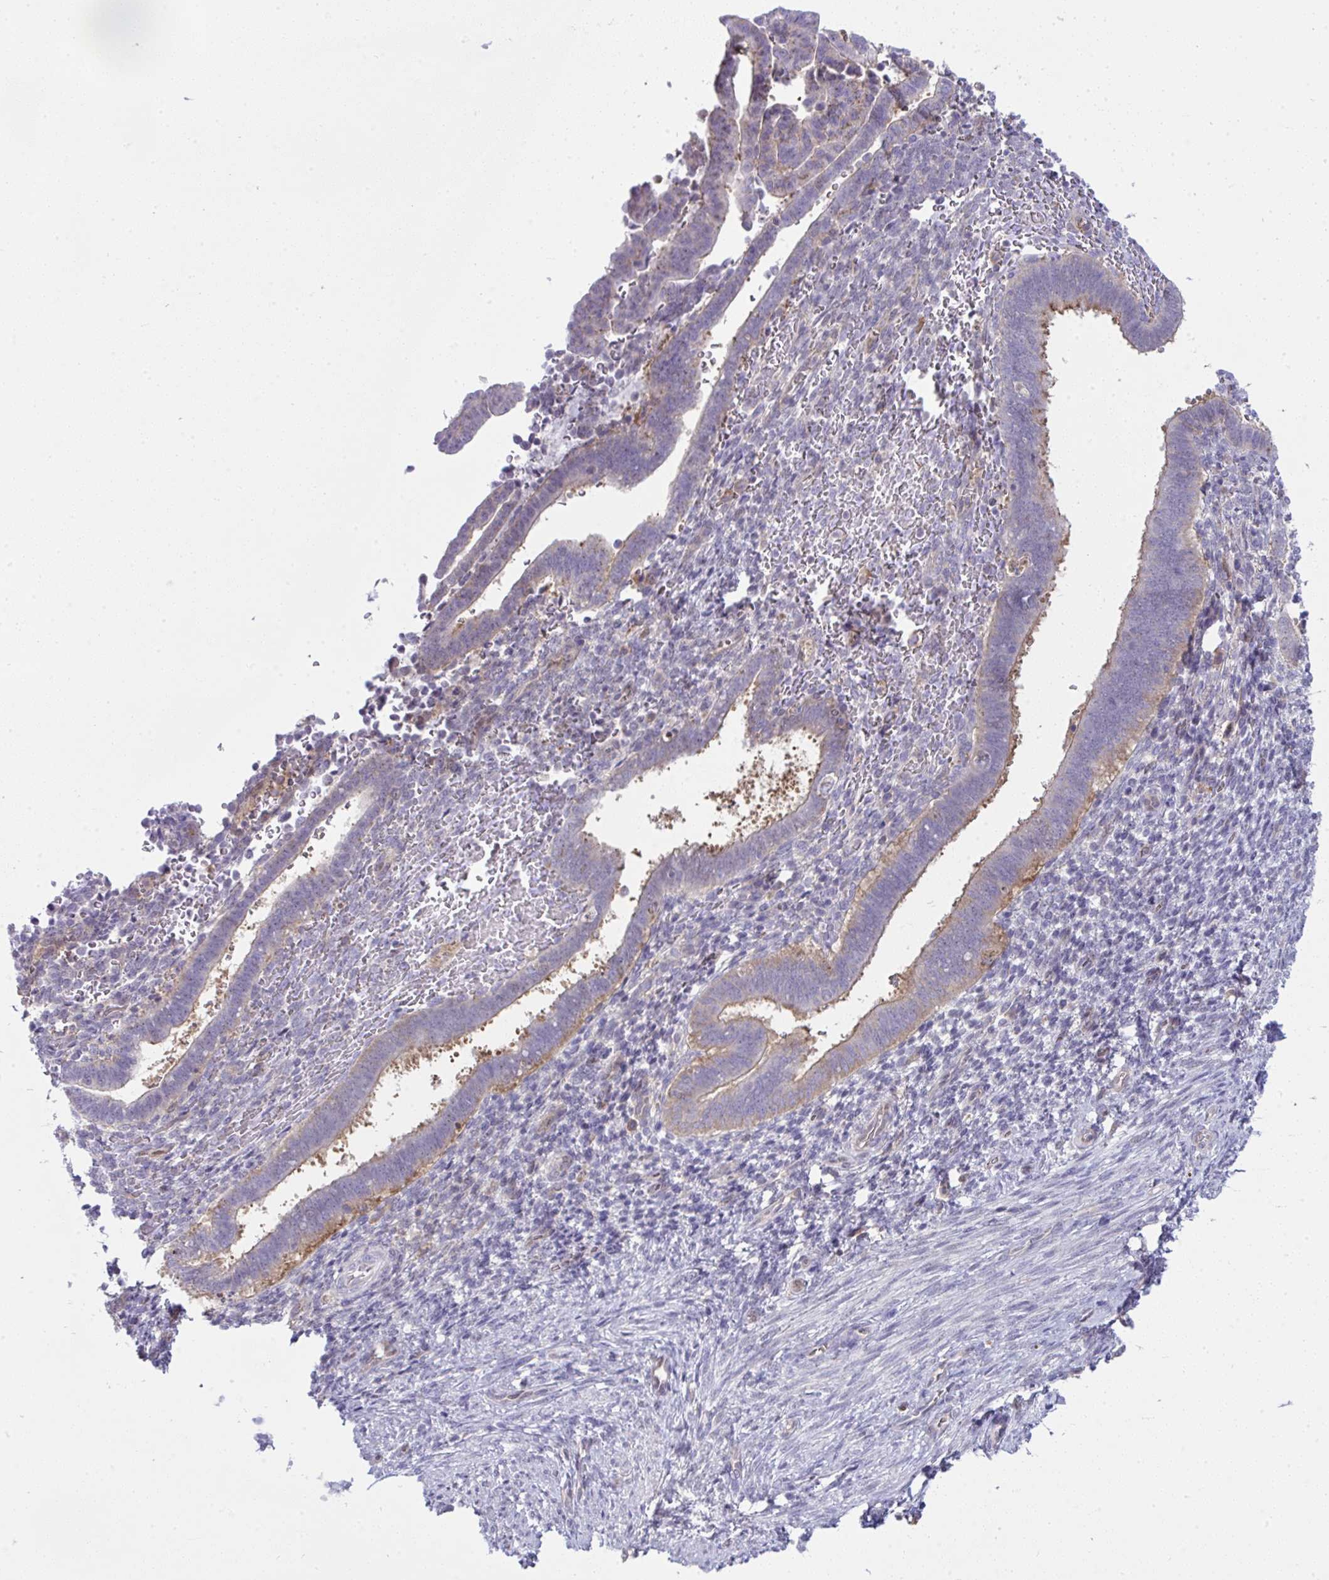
{"staining": {"intensity": "weak", "quantity": "<25%", "location": "nuclear"}, "tissue": "endometrium", "cell_type": "Cells in endometrial stroma", "image_type": "normal", "snomed": [{"axis": "morphology", "description": "Normal tissue, NOS"}, {"axis": "topography", "description": "Endometrium"}], "caption": "This is an IHC histopathology image of unremarkable endometrium. There is no expression in cells in endometrial stroma.", "gene": "ALDH16A1", "patient": {"sex": "female", "age": 34}}